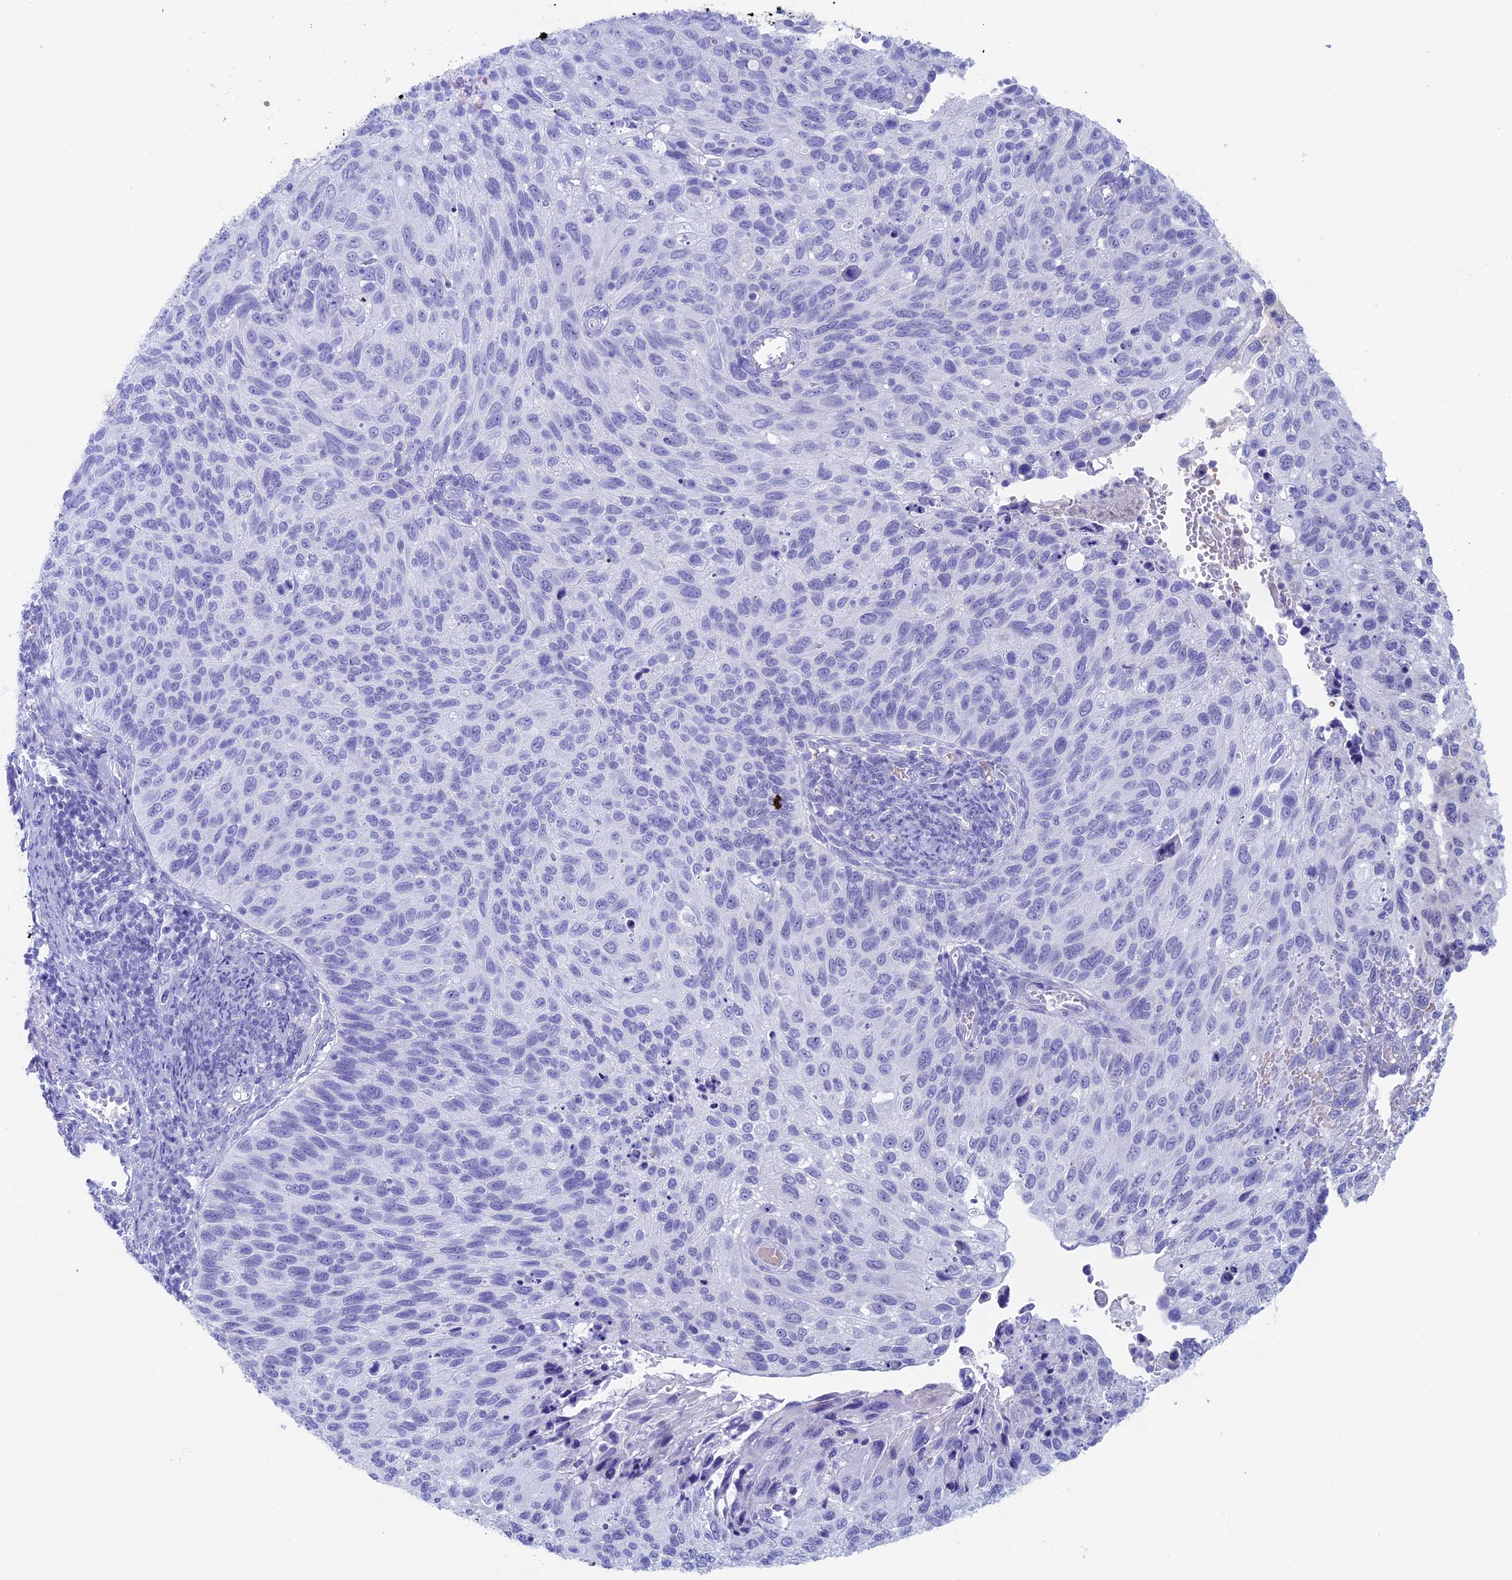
{"staining": {"intensity": "negative", "quantity": "none", "location": "none"}, "tissue": "cervical cancer", "cell_type": "Tumor cells", "image_type": "cancer", "snomed": [{"axis": "morphology", "description": "Squamous cell carcinoma, NOS"}, {"axis": "topography", "description": "Cervix"}], "caption": "A histopathology image of cervical cancer stained for a protein demonstrates no brown staining in tumor cells. The staining is performed using DAB (3,3'-diaminobenzidine) brown chromogen with nuclei counter-stained in using hematoxylin.", "gene": "RCCD1", "patient": {"sex": "female", "age": 70}}